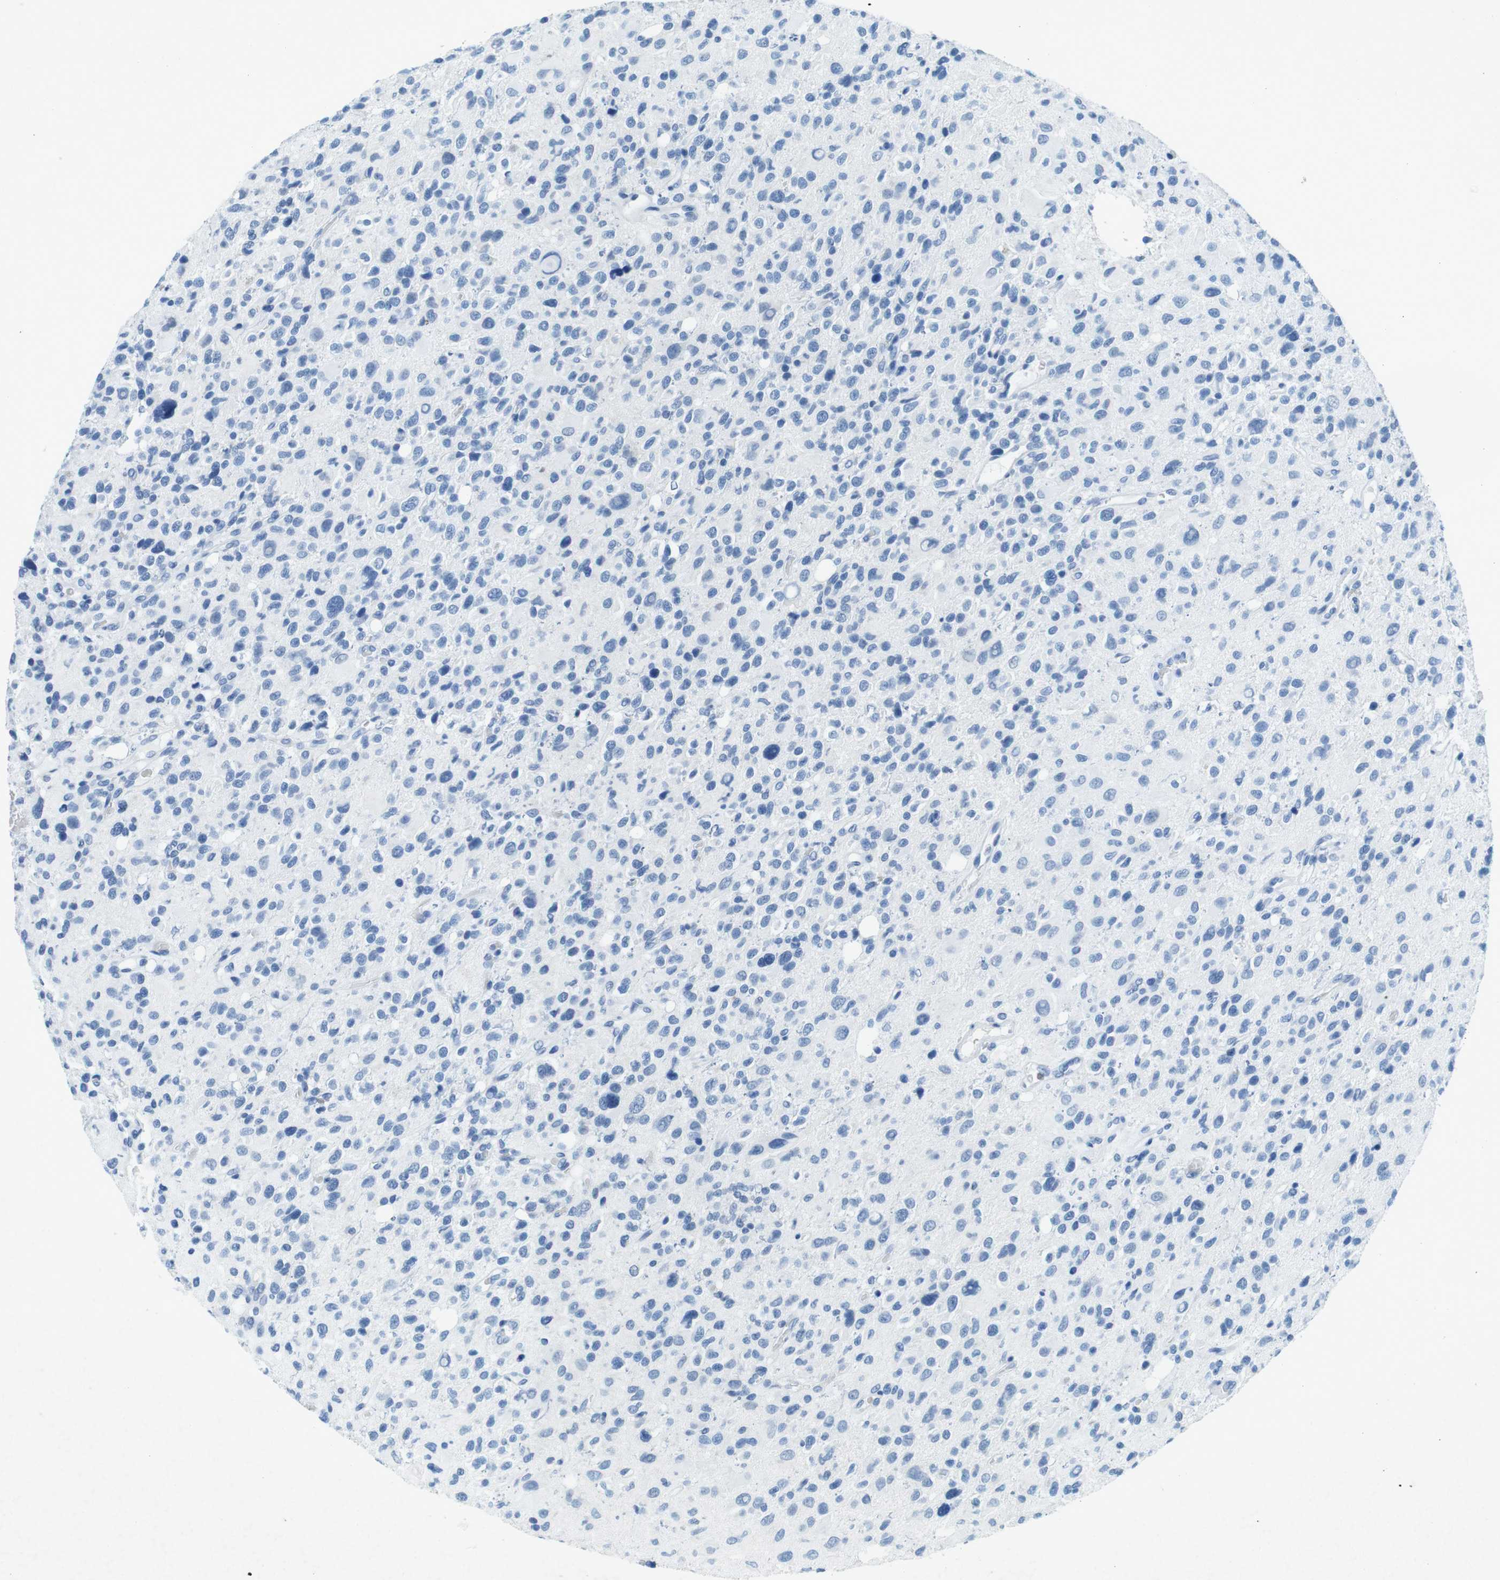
{"staining": {"intensity": "negative", "quantity": "none", "location": "none"}, "tissue": "glioma", "cell_type": "Tumor cells", "image_type": "cancer", "snomed": [{"axis": "morphology", "description": "Glioma, malignant, High grade"}, {"axis": "topography", "description": "Brain"}], "caption": "High power microscopy micrograph of an immunohistochemistry (IHC) image of glioma, revealing no significant expression in tumor cells.", "gene": "CTAG1B", "patient": {"sex": "male", "age": 48}}